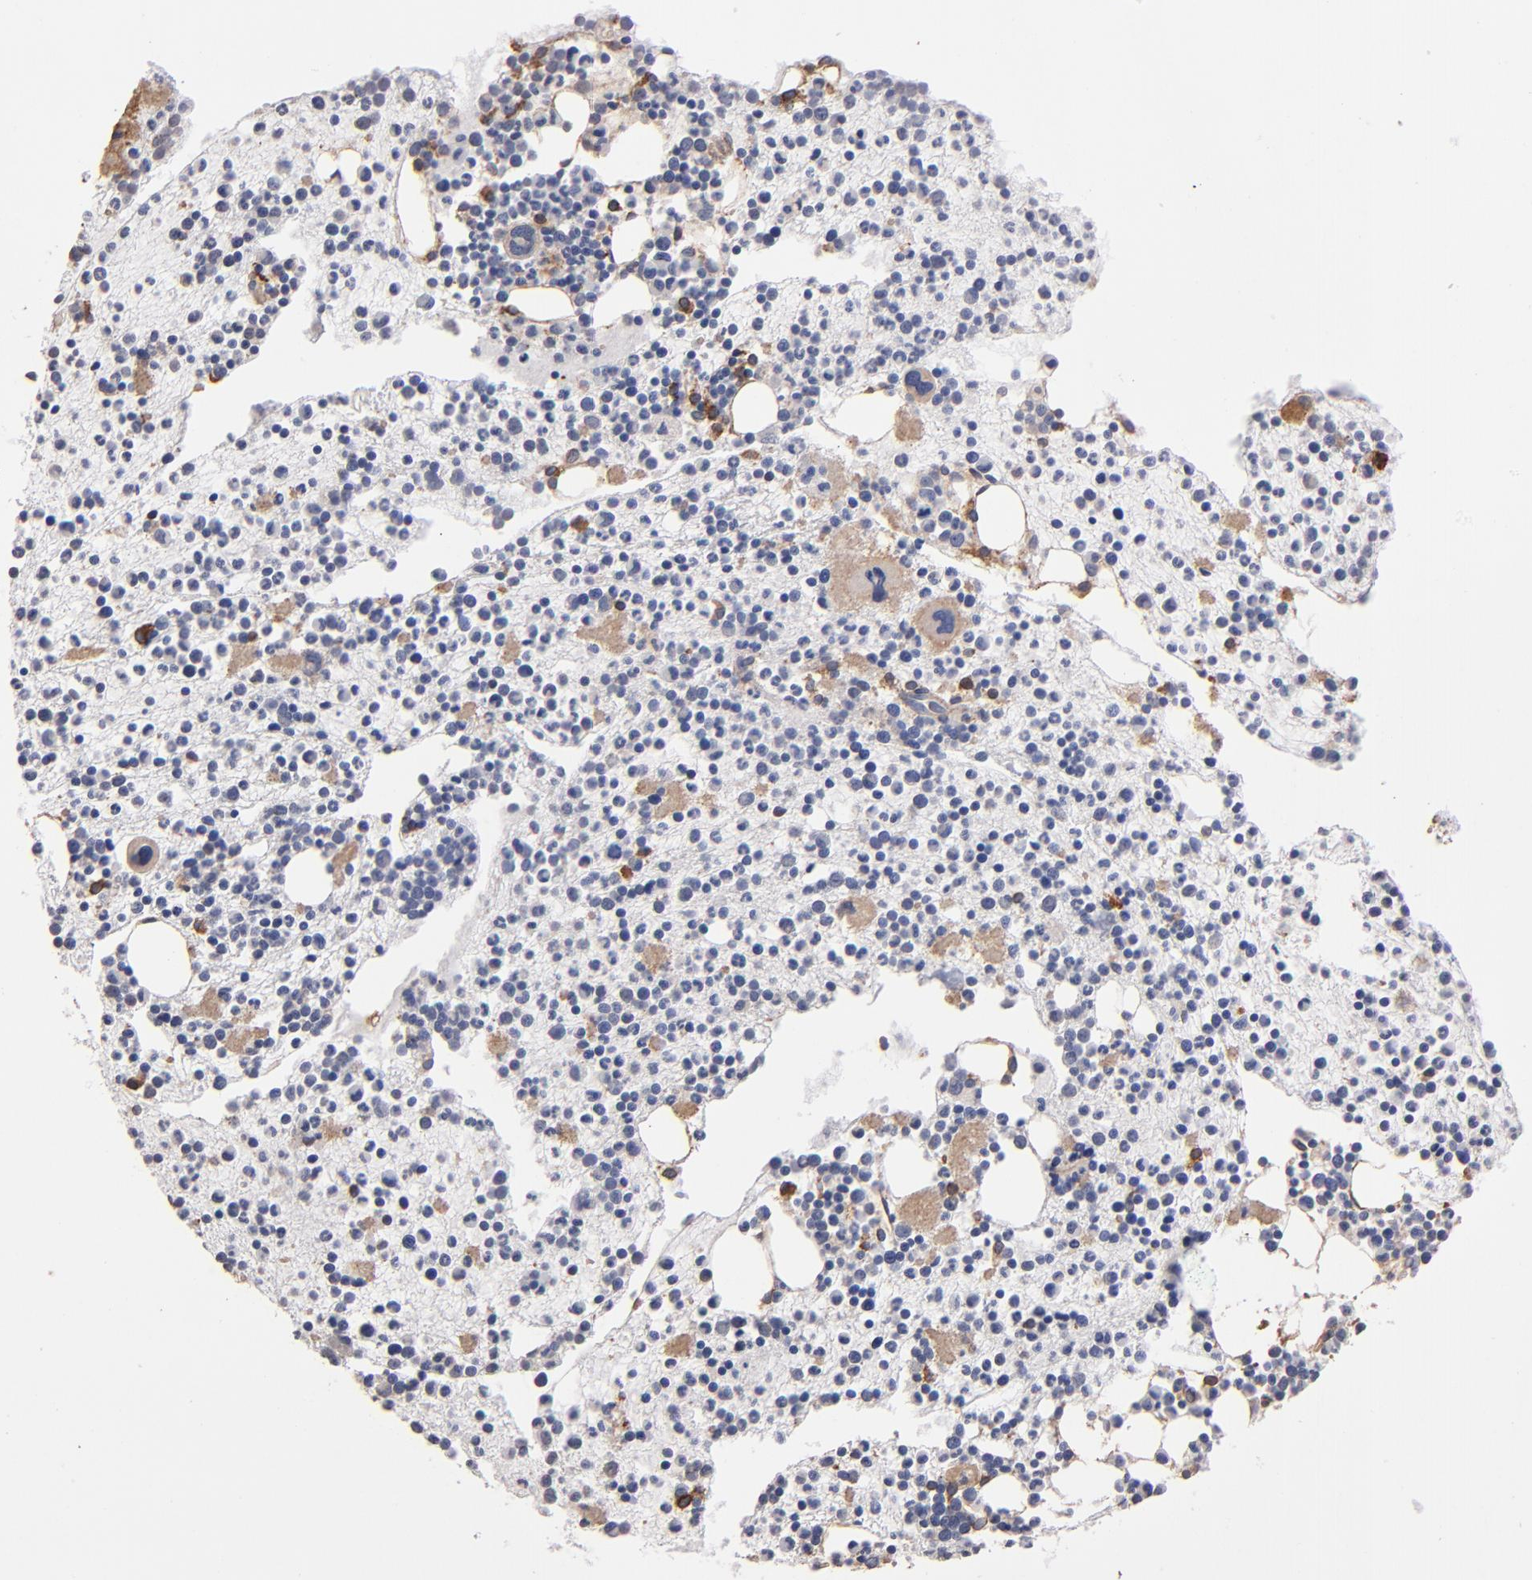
{"staining": {"intensity": "moderate", "quantity": "<25%", "location": "cytoplasmic/membranous"}, "tissue": "bone marrow", "cell_type": "Hematopoietic cells", "image_type": "normal", "snomed": [{"axis": "morphology", "description": "Normal tissue, NOS"}, {"axis": "topography", "description": "Bone marrow"}], "caption": "Immunohistochemical staining of unremarkable bone marrow exhibits <25% levels of moderate cytoplasmic/membranous protein expression in about <25% of hematopoietic cells.", "gene": "PGRMC1", "patient": {"sex": "male", "age": 15}}